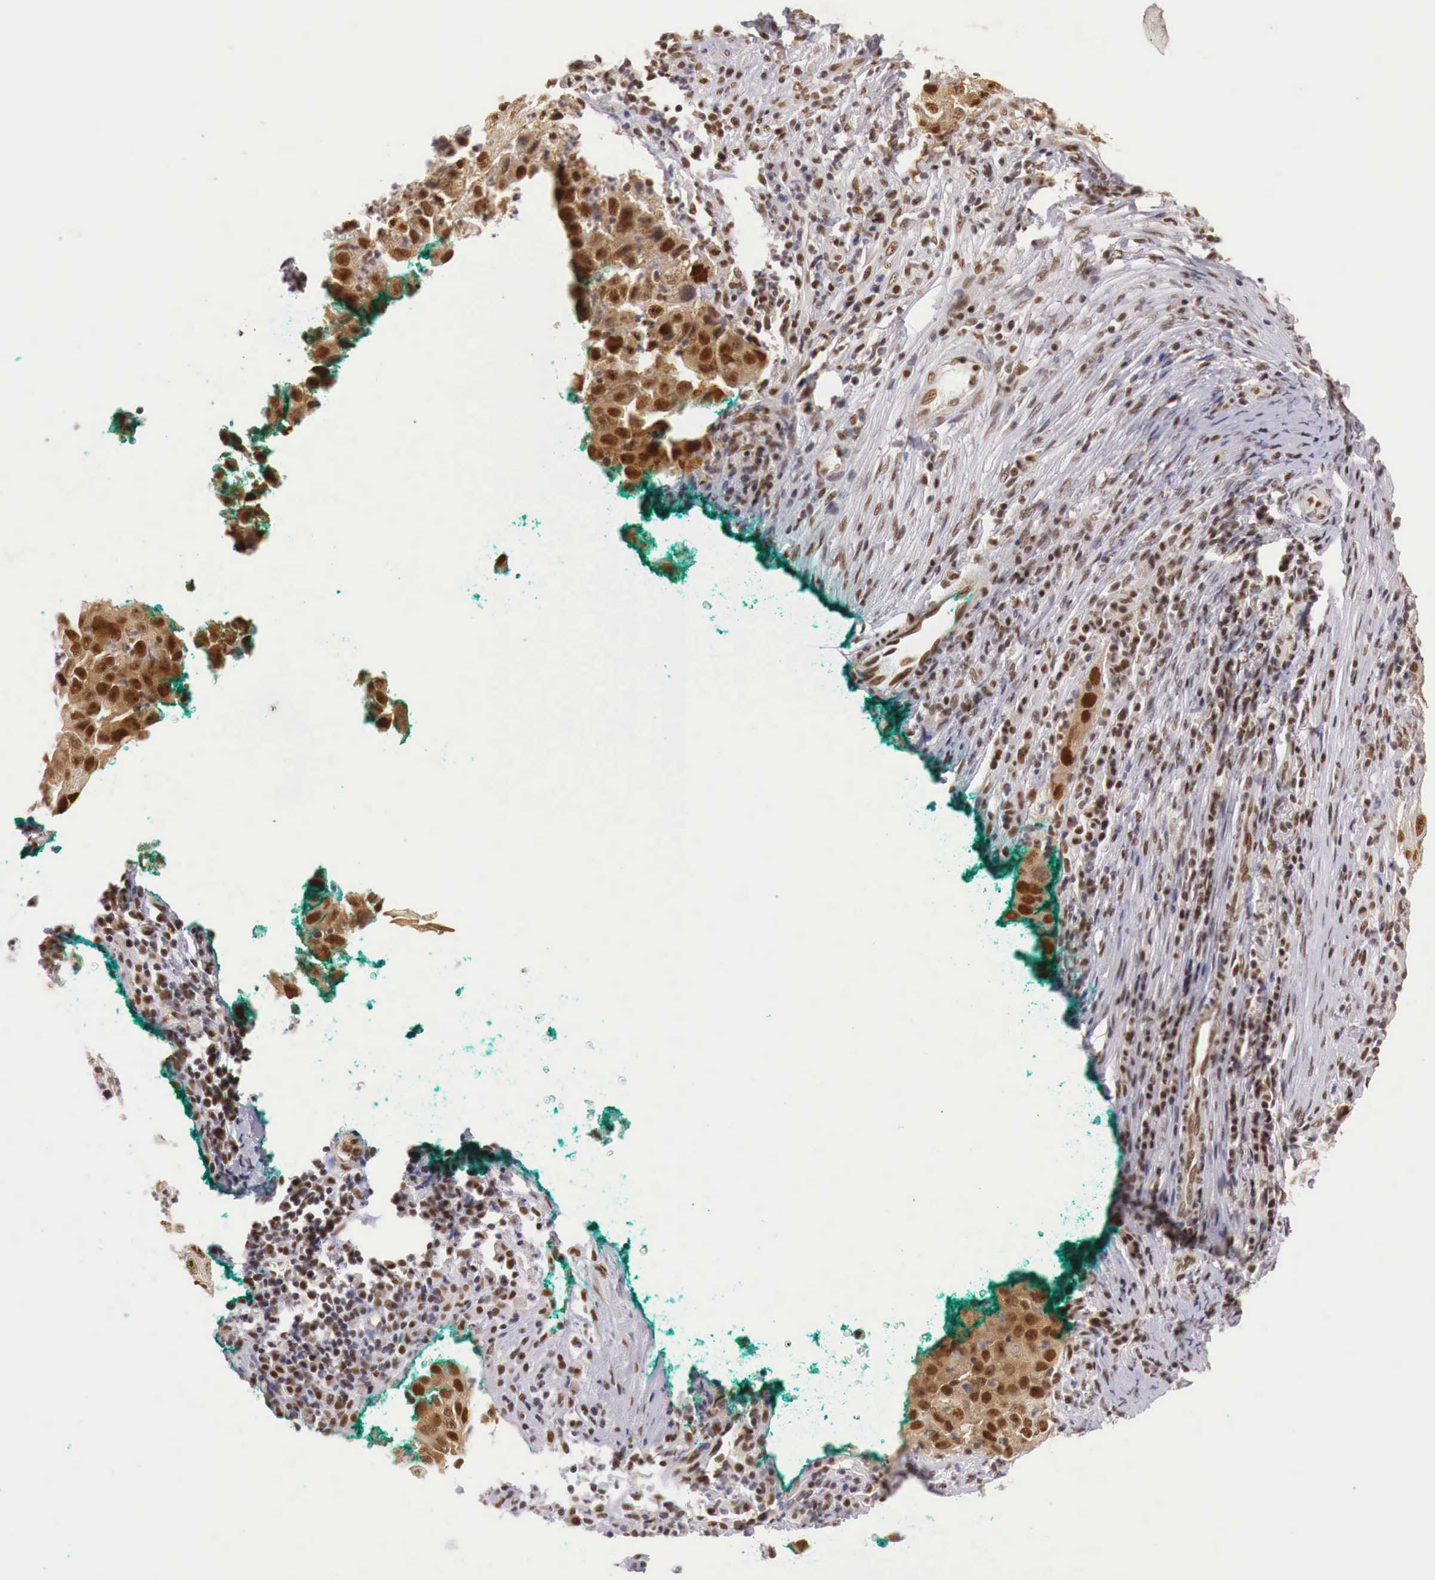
{"staining": {"intensity": "strong", "quantity": ">75%", "location": "cytoplasmic/membranous,nuclear"}, "tissue": "lung cancer", "cell_type": "Tumor cells", "image_type": "cancer", "snomed": [{"axis": "morphology", "description": "Squamous cell carcinoma, NOS"}, {"axis": "topography", "description": "Lung"}], "caption": "Tumor cells show high levels of strong cytoplasmic/membranous and nuclear staining in approximately >75% of cells in lung cancer.", "gene": "GPKOW", "patient": {"sex": "male", "age": 64}}